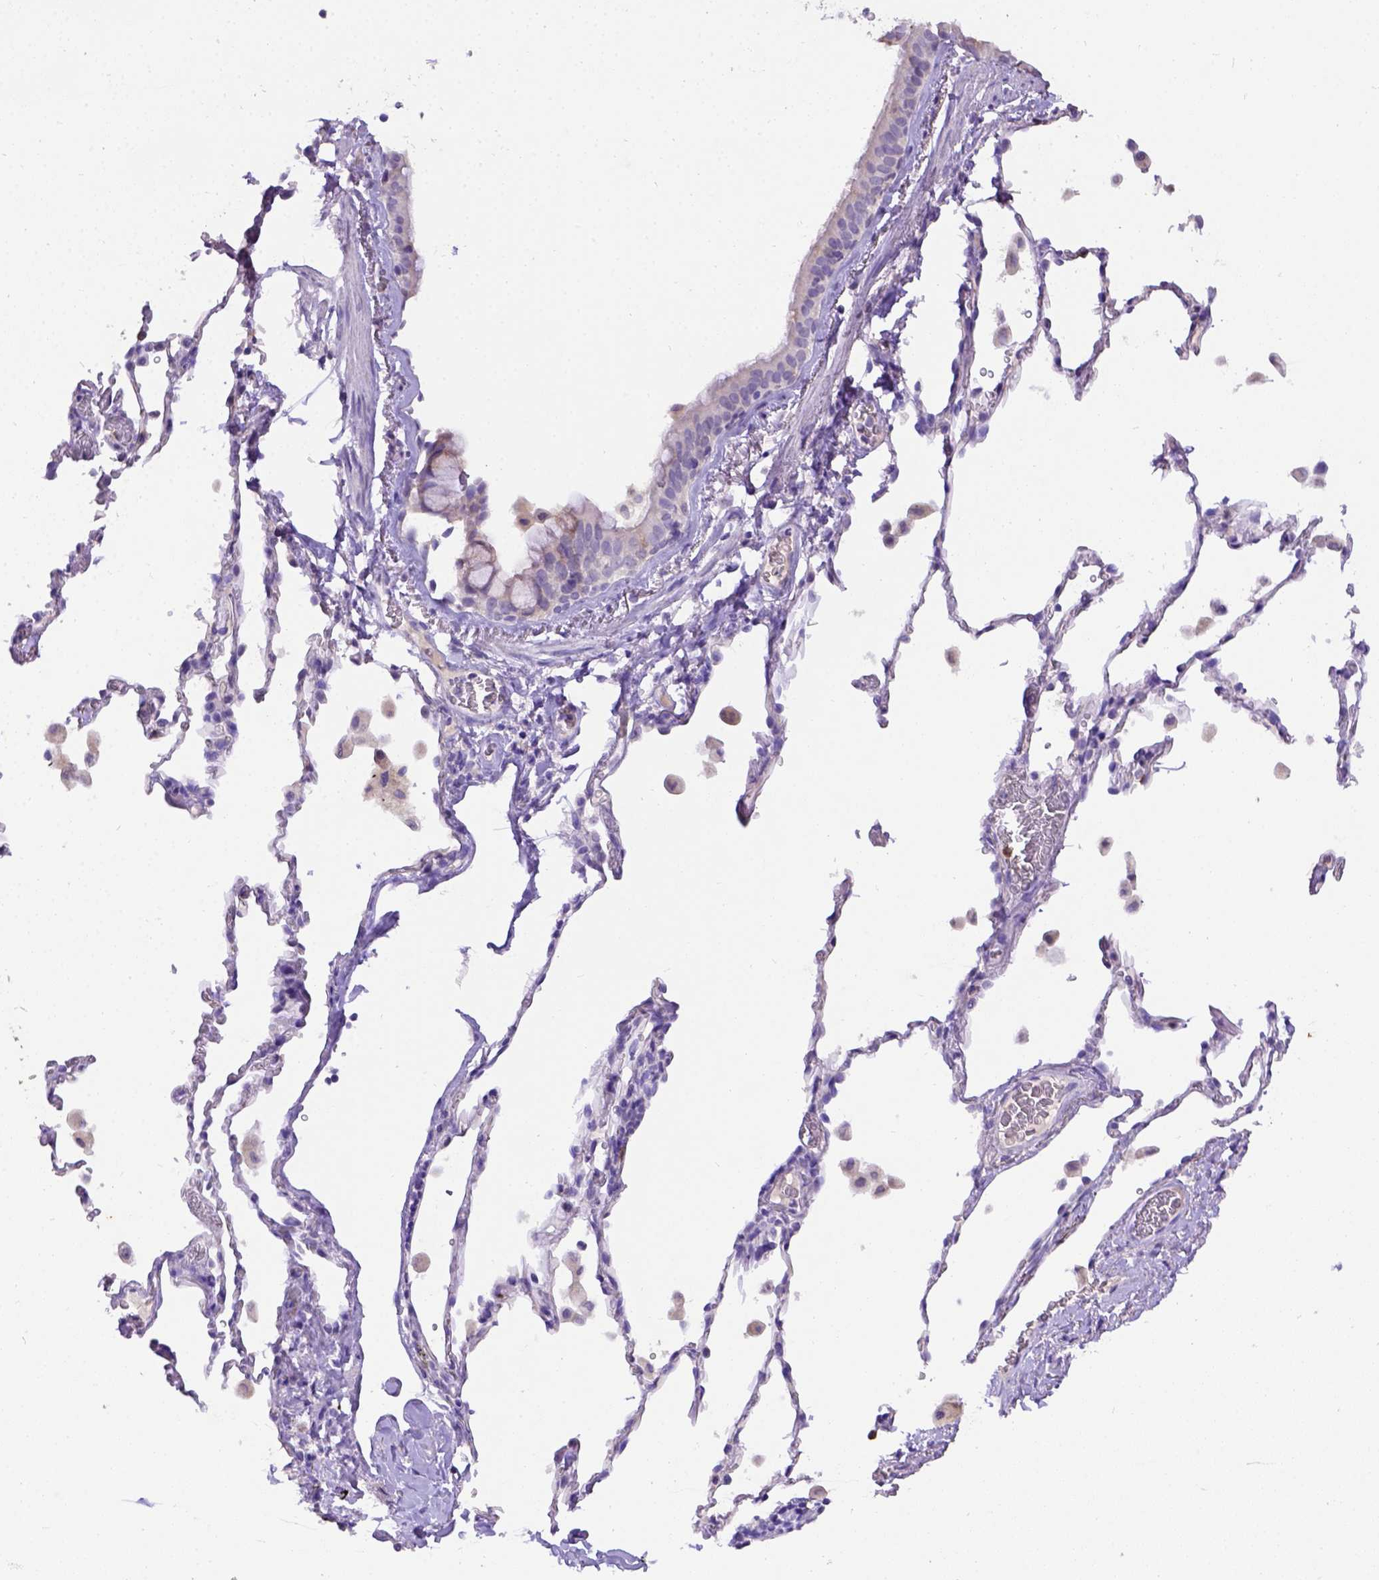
{"staining": {"intensity": "negative", "quantity": "none", "location": "none"}, "tissue": "bronchus", "cell_type": "Respiratory epithelial cells", "image_type": "normal", "snomed": [{"axis": "morphology", "description": "Normal tissue, NOS"}, {"axis": "topography", "description": "Bronchus"}, {"axis": "topography", "description": "Lung"}], "caption": "High magnification brightfield microscopy of normal bronchus stained with DAB (brown) and counterstained with hematoxylin (blue): respiratory epithelial cells show no significant expression. (Stains: DAB IHC with hematoxylin counter stain, Microscopy: brightfield microscopy at high magnification).", "gene": "B3GAT1", "patient": {"sex": "male", "age": 54}}